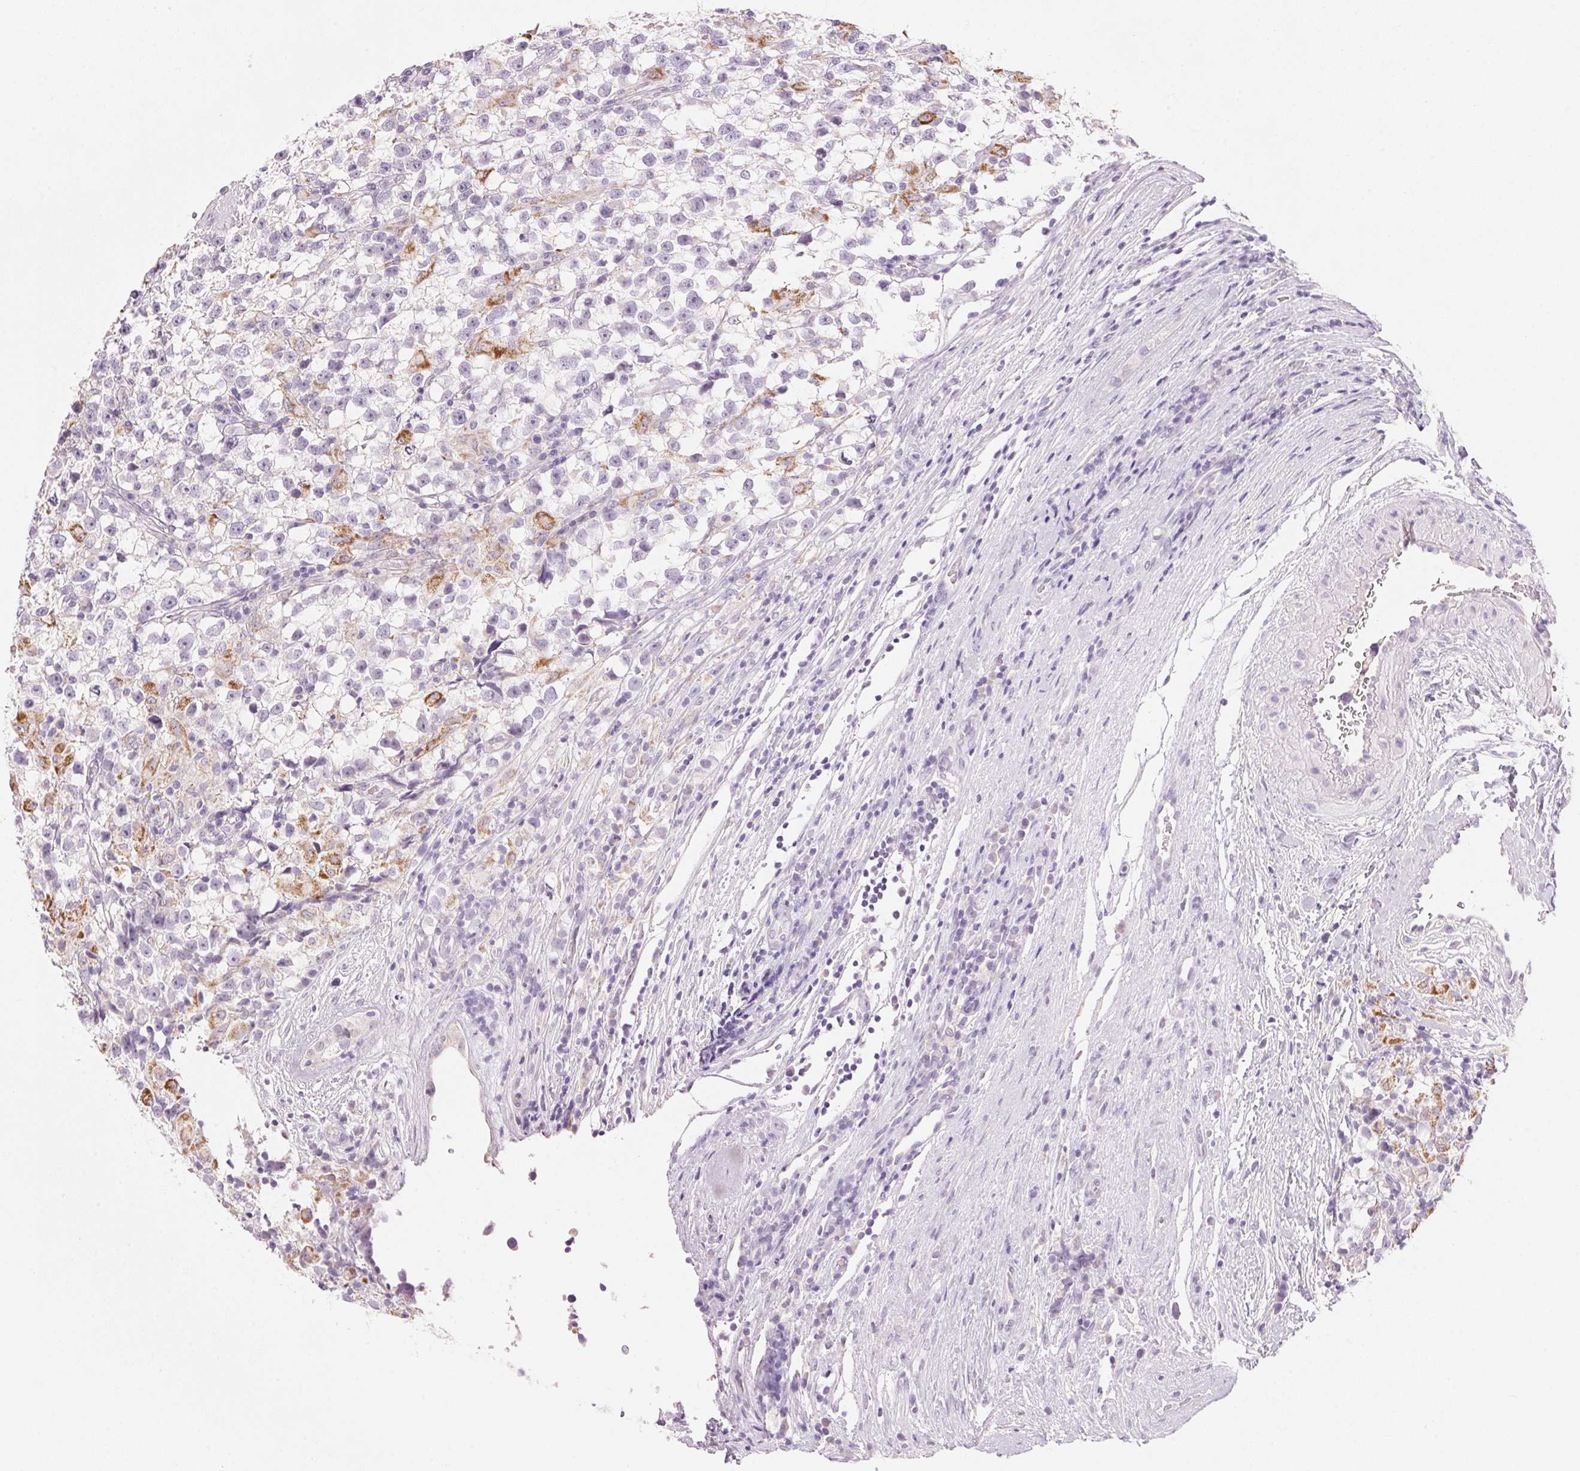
{"staining": {"intensity": "moderate", "quantity": "<25%", "location": "cytoplasmic/membranous"}, "tissue": "testis cancer", "cell_type": "Tumor cells", "image_type": "cancer", "snomed": [{"axis": "morphology", "description": "Seminoma, NOS"}, {"axis": "topography", "description": "Testis"}], "caption": "Human seminoma (testis) stained with a brown dye exhibits moderate cytoplasmic/membranous positive positivity in about <25% of tumor cells.", "gene": "CYP11B1", "patient": {"sex": "male", "age": 31}}